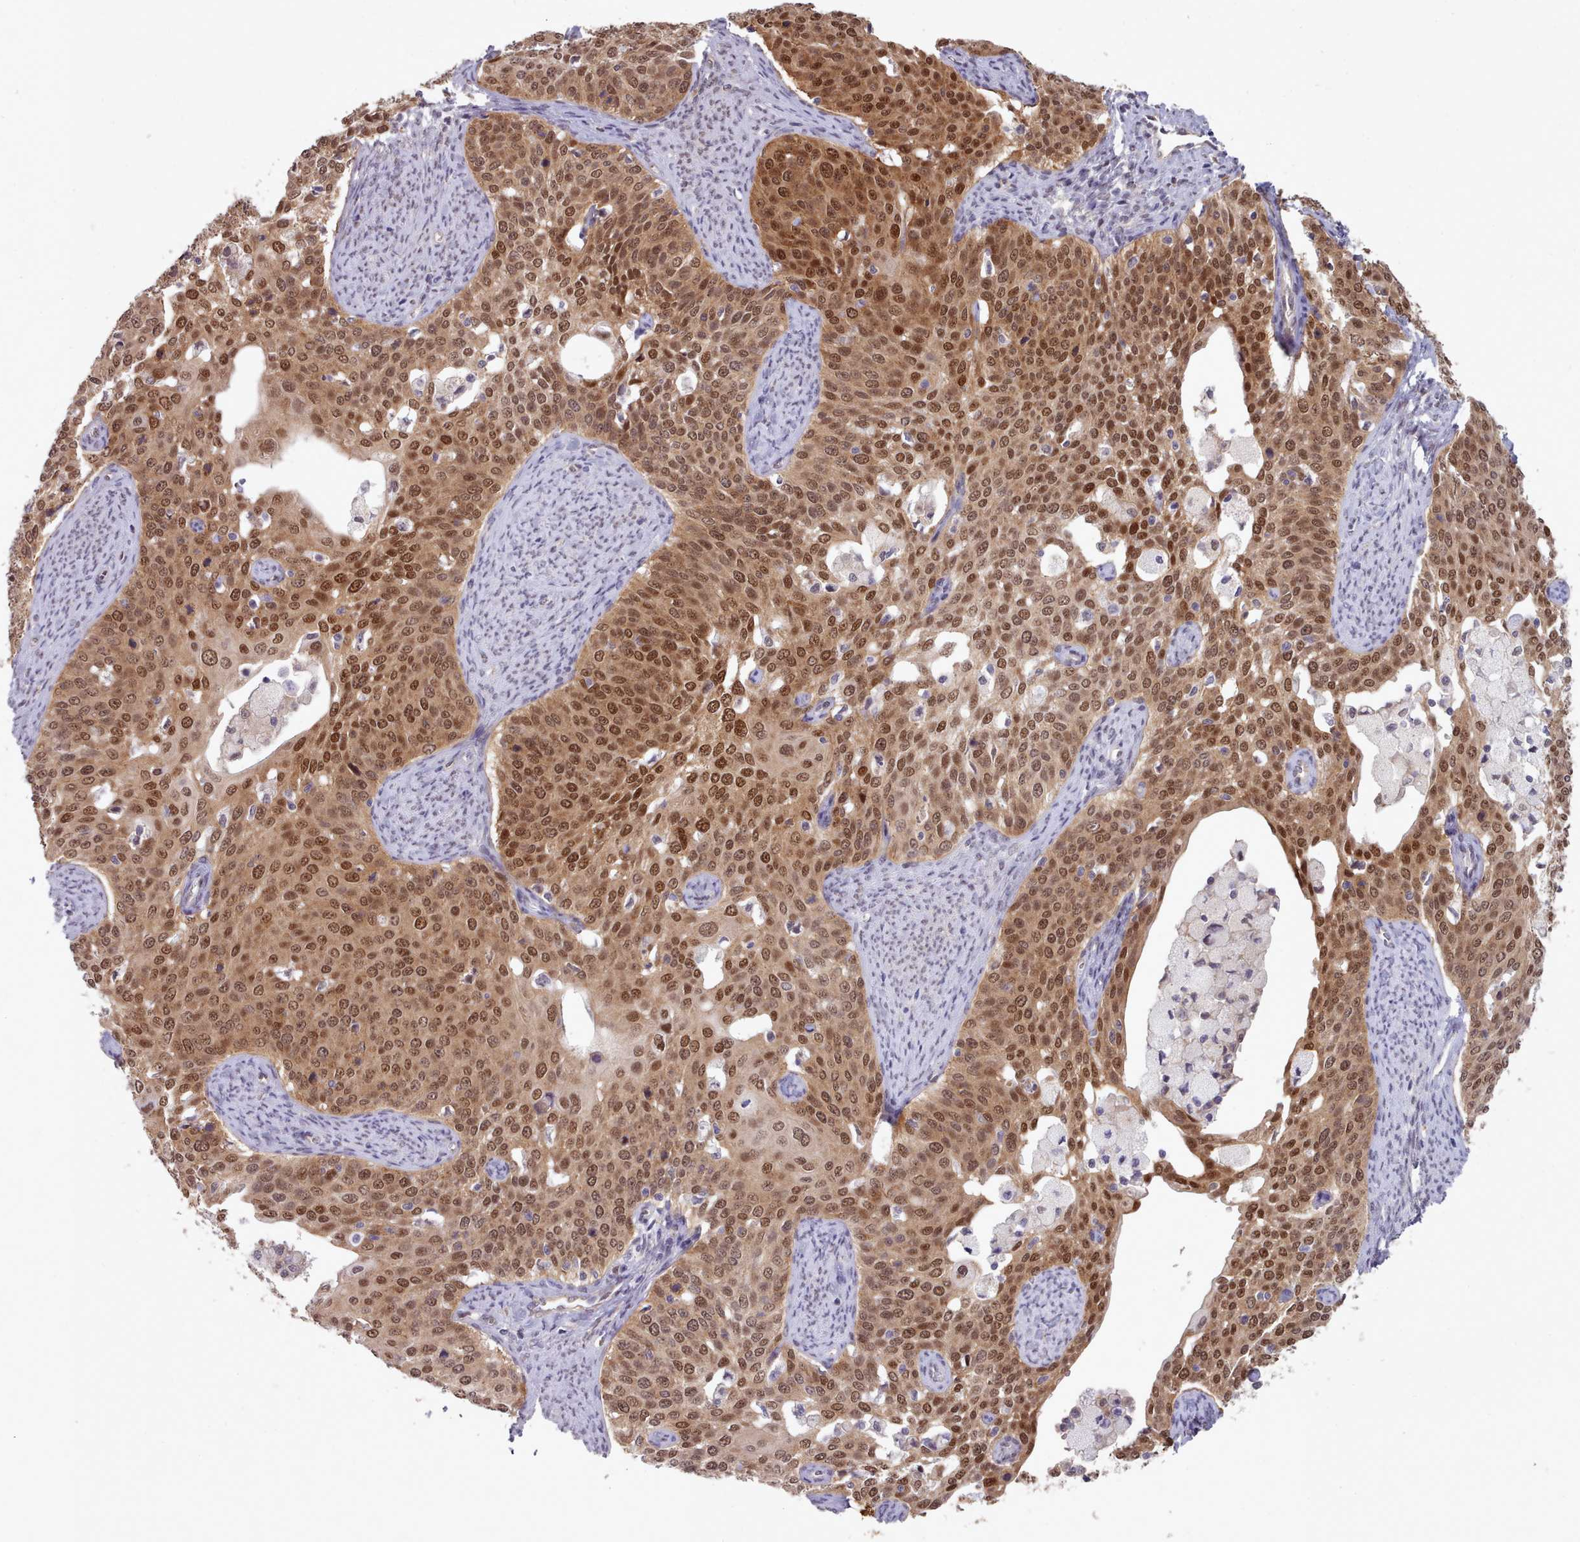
{"staining": {"intensity": "strong", "quantity": ">75%", "location": "nuclear"}, "tissue": "cervical cancer", "cell_type": "Tumor cells", "image_type": "cancer", "snomed": [{"axis": "morphology", "description": "Squamous cell carcinoma, NOS"}, {"axis": "topography", "description": "Cervix"}], "caption": "Protein staining by IHC exhibits strong nuclear expression in approximately >75% of tumor cells in cervical squamous cell carcinoma.", "gene": "CES3", "patient": {"sex": "female", "age": 44}}